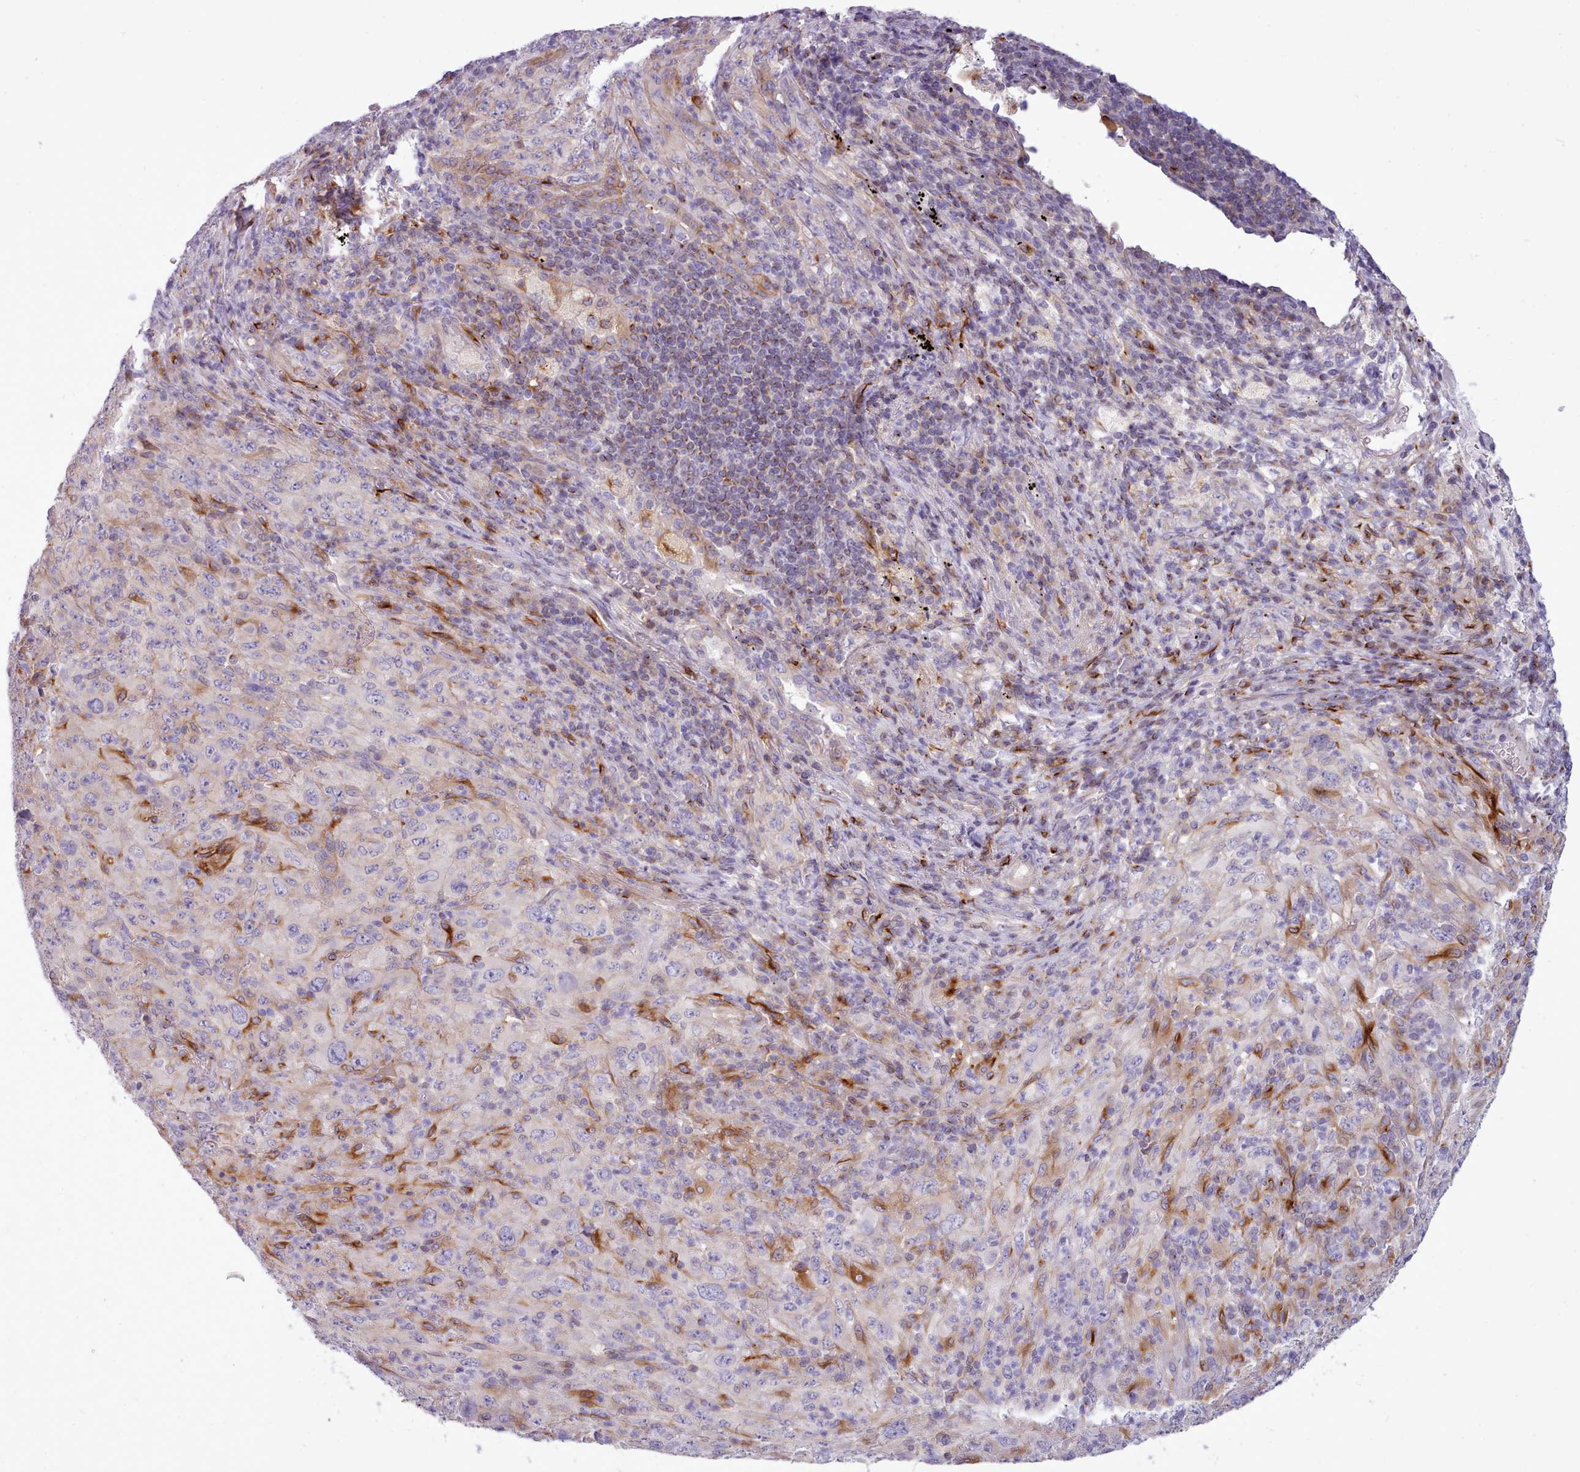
{"staining": {"intensity": "negative", "quantity": "none", "location": "none"}, "tissue": "melanoma", "cell_type": "Tumor cells", "image_type": "cancer", "snomed": [{"axis": "morphology", "description": "Malignant melanoma, Metastatic site"}, {"axis": "topography", "description": "Skin"}], "caption": "A histopathology image of malignant melanoma (metastatic site) stained for a protein shows no brown staining in tumor cells.", "gene": "CYP2A13", "patient": {"sex": "female", "age": 56}}